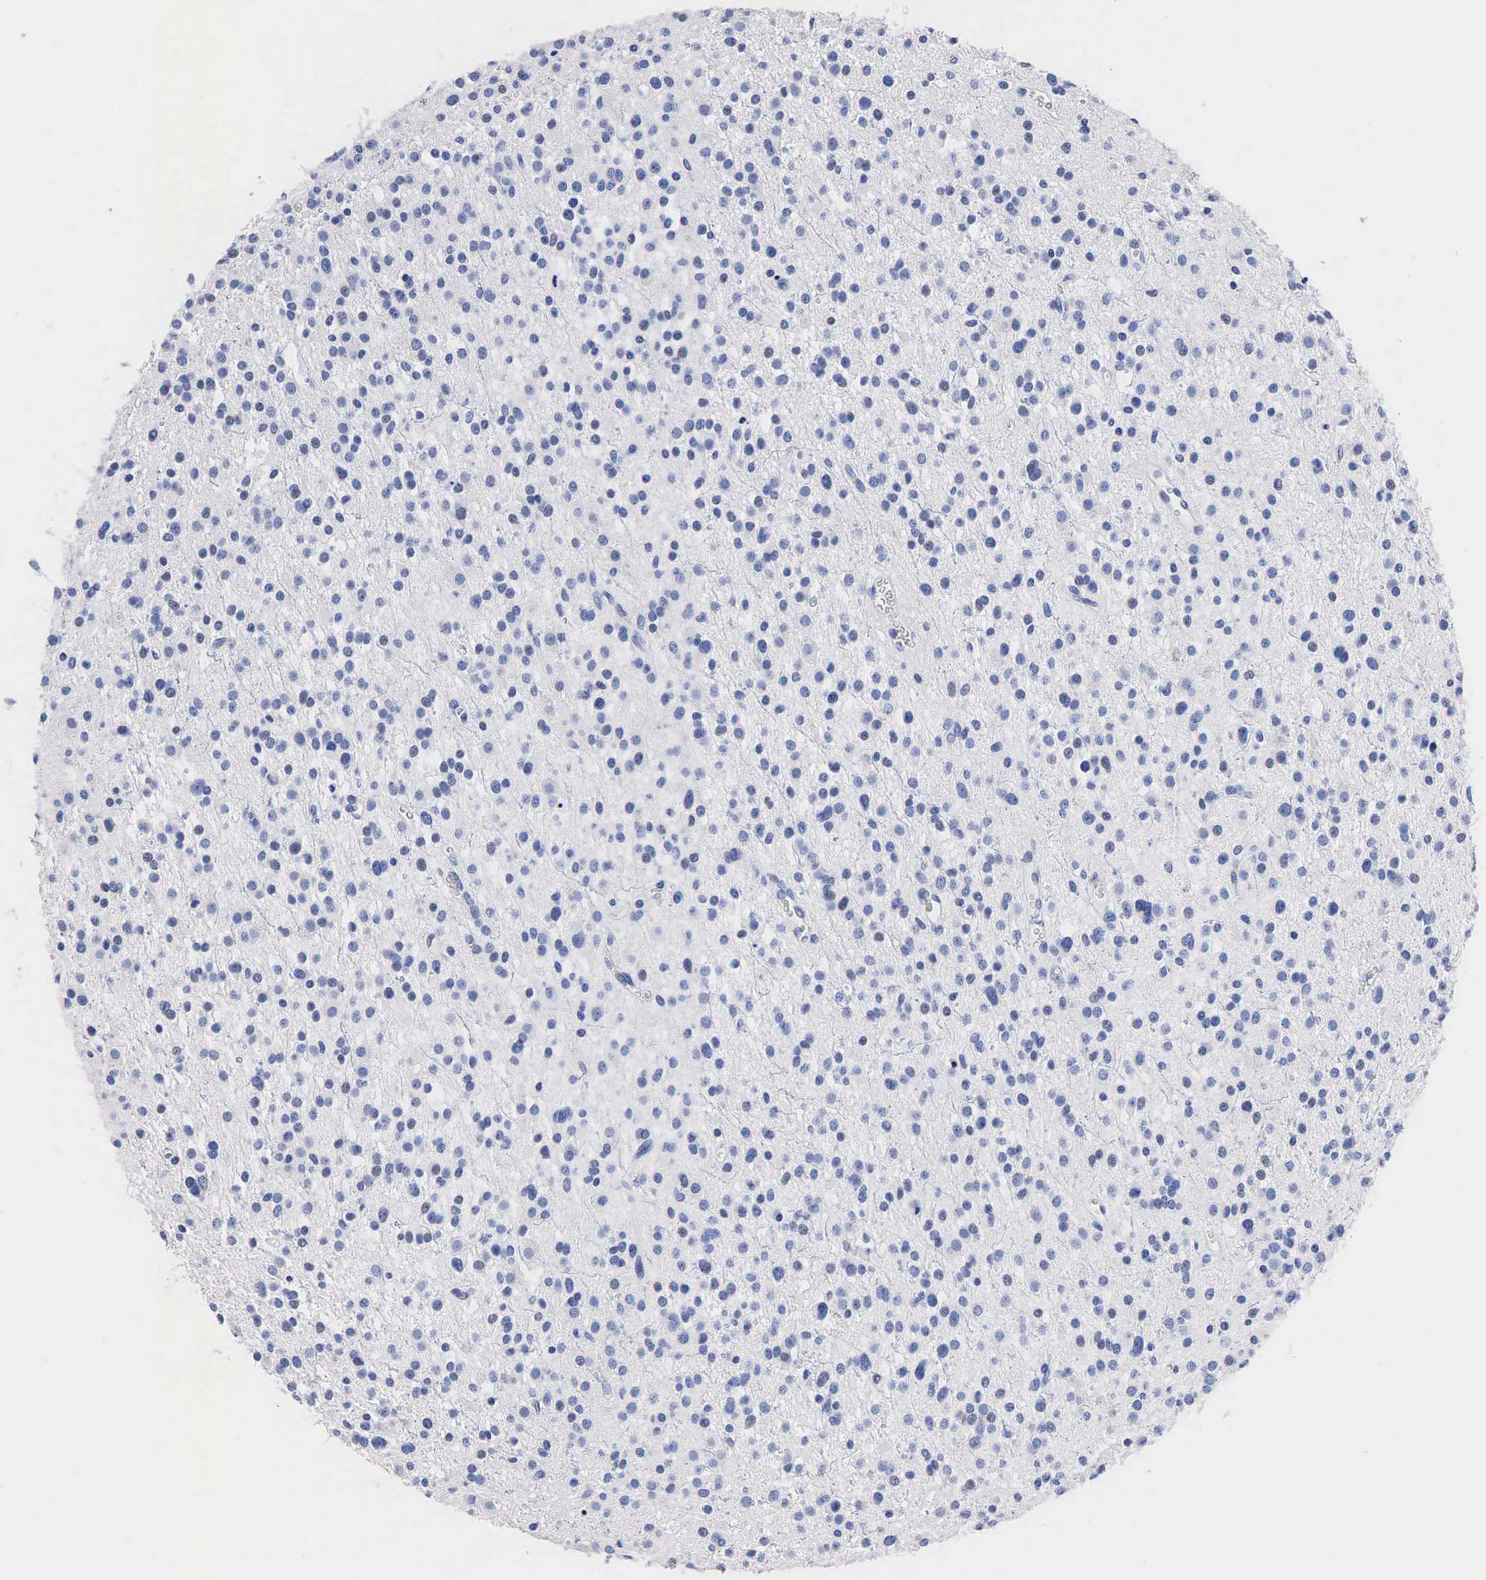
{"staining": {"intensity": "negative", "quantity": "none", "location": "none"}, "tissue": "glioma", "cell_type": "Tumor cells", "image_type": "cancer", "snomed": [{"axis": "morphology", "description": "Glioma, malignant, Low grade"}, {"axis": "topography", "description": "Brain"}], "caption": "Immunohistochemistry of human glioma reveals no staining in tumor cells. (DAB IHC with hematoxylin counter stain).", "gene": "SST", "patient": {"sex": "female", "age": 36}}